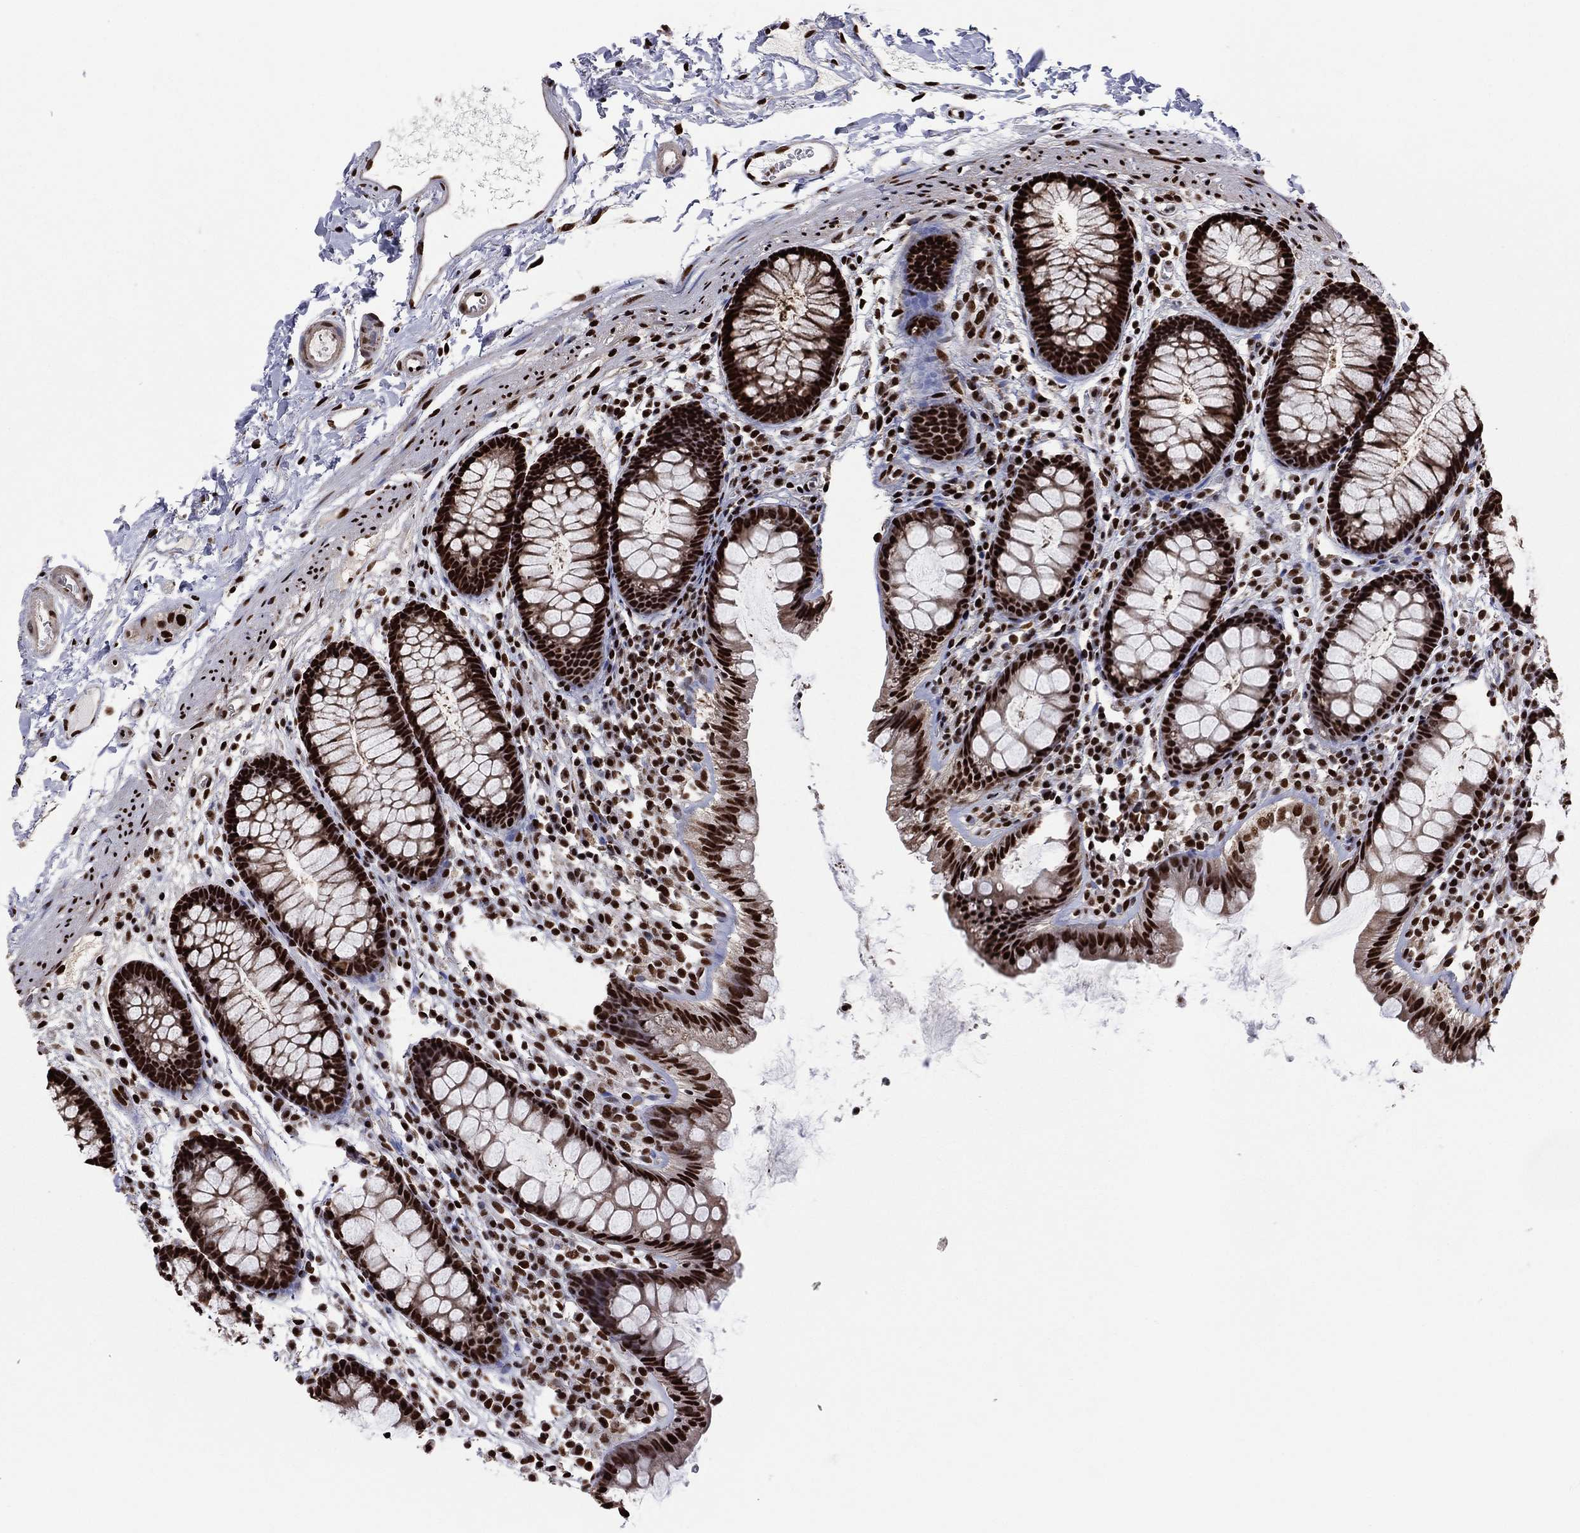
{"staining": {"intensity": "strong", "quantity": ">75%", "location": "nuclear"}, "tissue": "colon", "cell_type": "Endothelial cells", "image_type": "normal", "snomed": [{"axis": "morphology", "description": "Normal tissue, NOS"}, {"axis": "topography", "description": "Colon"}], "caption": "Immunohistochemistry (IHC) histopathology image of normal colon stained for a protein (brown), which demonstrates high levels of strong nuclear staining in approximately >75% of endothelial cells.", "gene": "TP53BP1", "patient": {"sex": "male", "age": 76}}